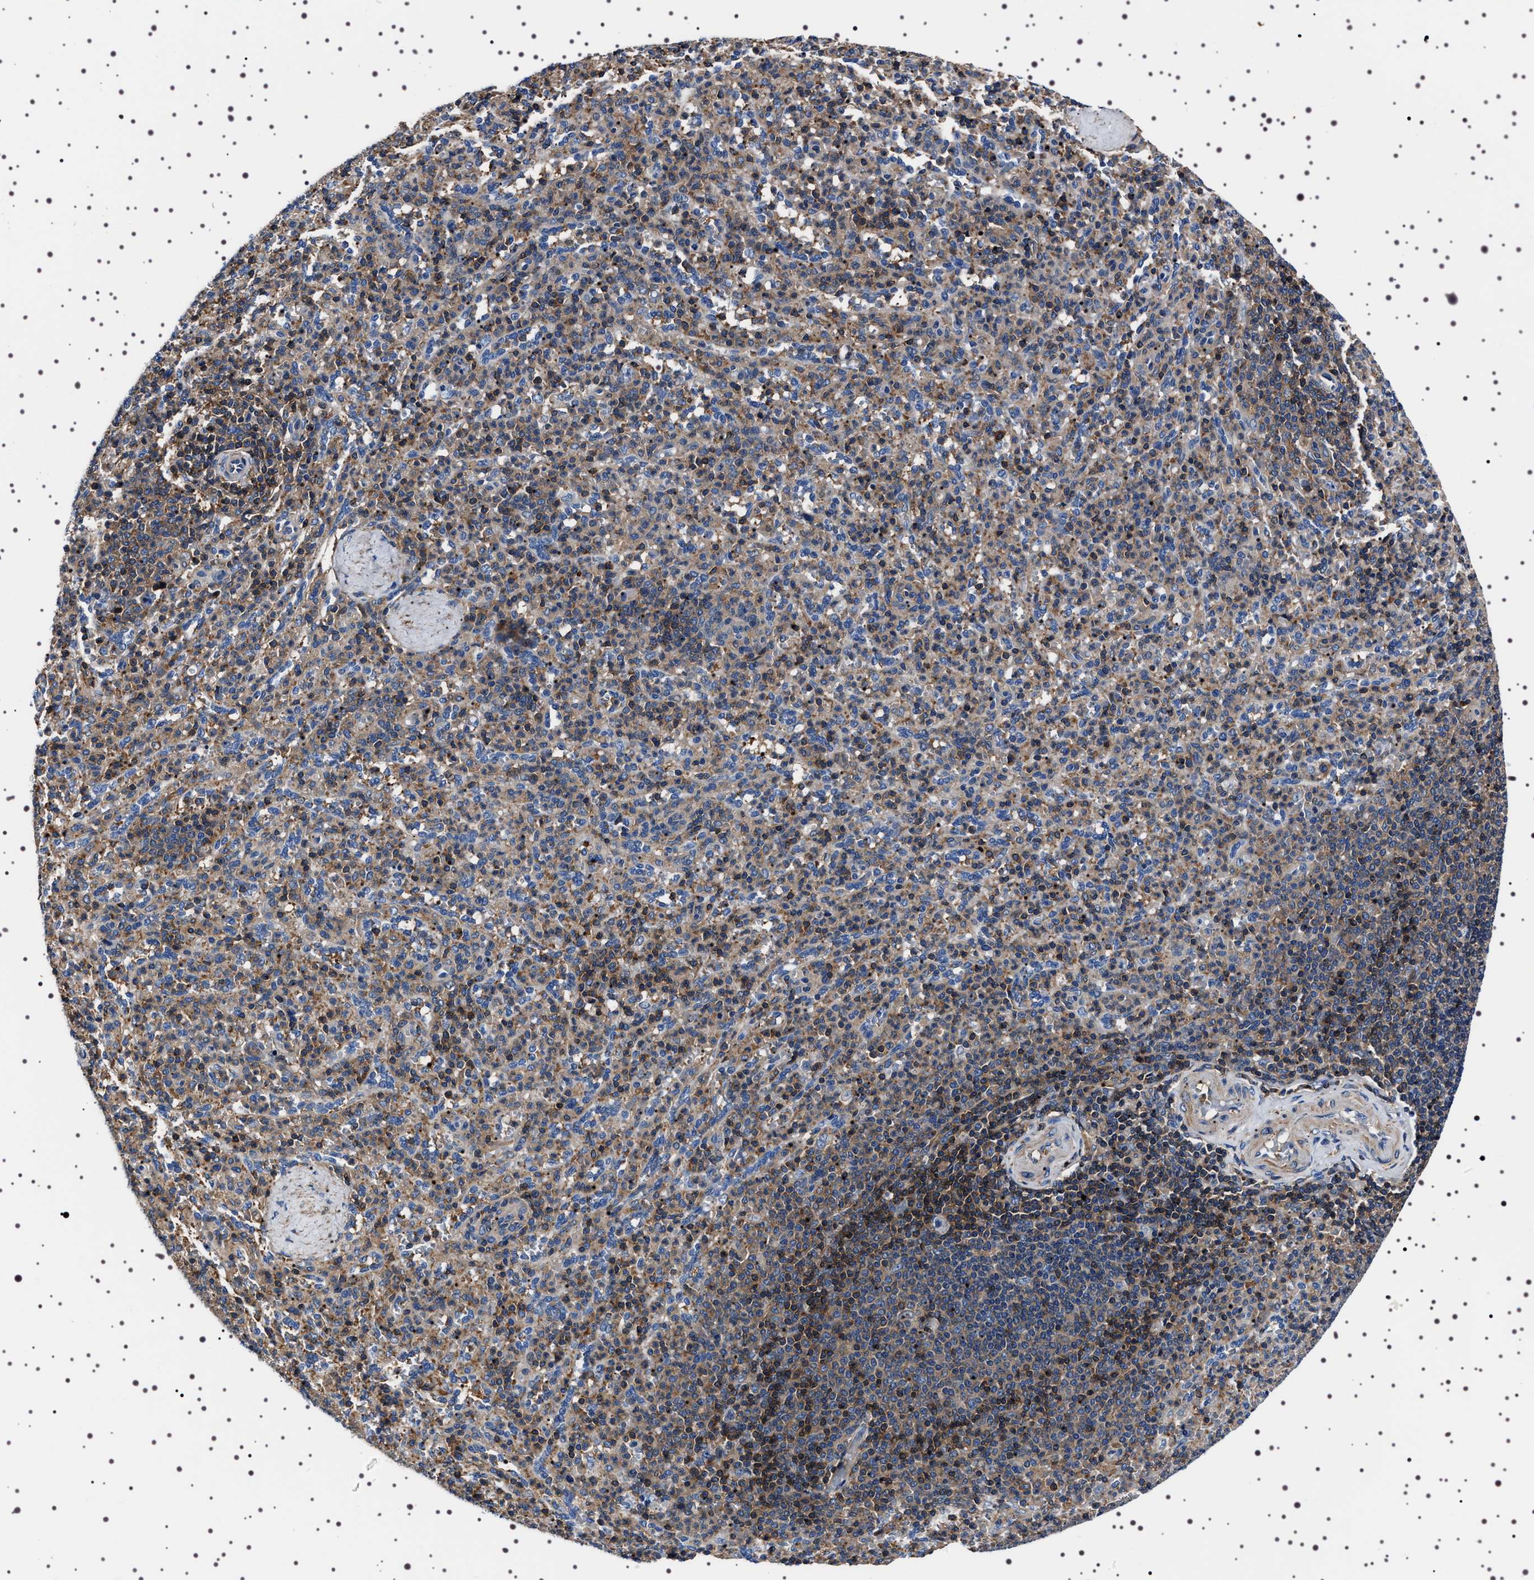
{"staining": {"intensity": "moderate", "quantity": "<25%", "location": "cytoplasmic/membranous"}, "tissue": "spleen", "cell_type": "Cells in red pulp", "image_type": "normal", "snomed": [{"axis": "morphology", "description": "Normal tissue, NOS"}, {"axis": "topography", "description": "Spleen"}], "caption": "Brown immunohistochemical staining in normal human spleen exhibits moderate cytoplasmic/membranous staining in approximately <25% of cells in red pulp.", "gene": "WDR1", "patient": {"sex": "male", "age": 36}}